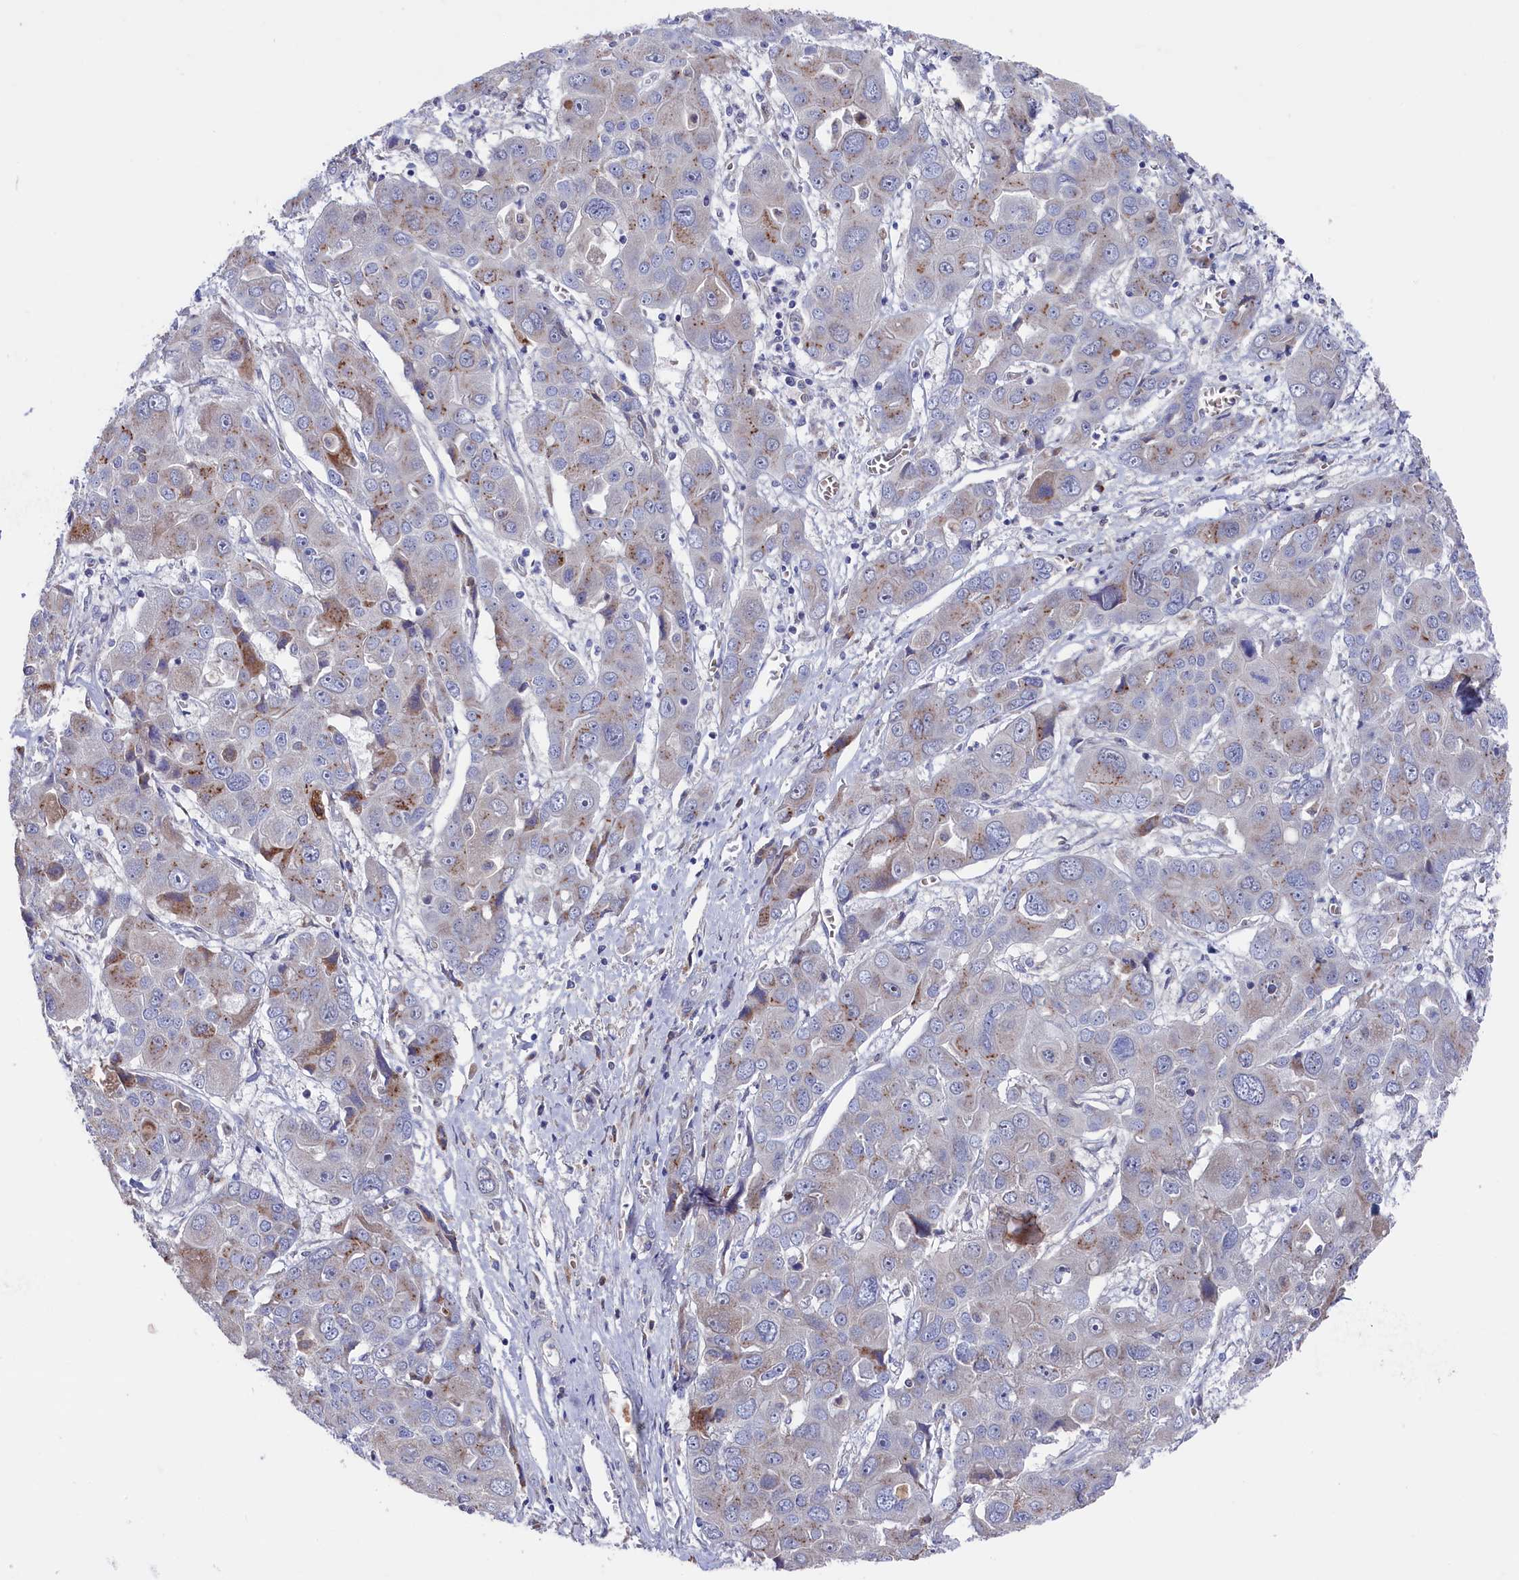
{"staining": {"intensity": "moderate", "quantity": "<25%", "location": "cytoplasmic/membranous"}, "tissue": "liver cancer", "cell_type": "Tumor cells", "image_type": "cancer", "snomed": [{"axis": "morphology", "description": "Cholangiocarcinoma"}, {"axis": "topography", "description": "Liver"}], "caption": "Protein expression analysis of liver cancer reveals moderate cytoplasmic/membranous expression in approximately <25% of tumor cells. Immunohistochemistry (ihc) stains the protein of interest in brown and the nuclei are stained blue.", "gene": "GPR108", "patient": {"sex": "male", "age": 67}}